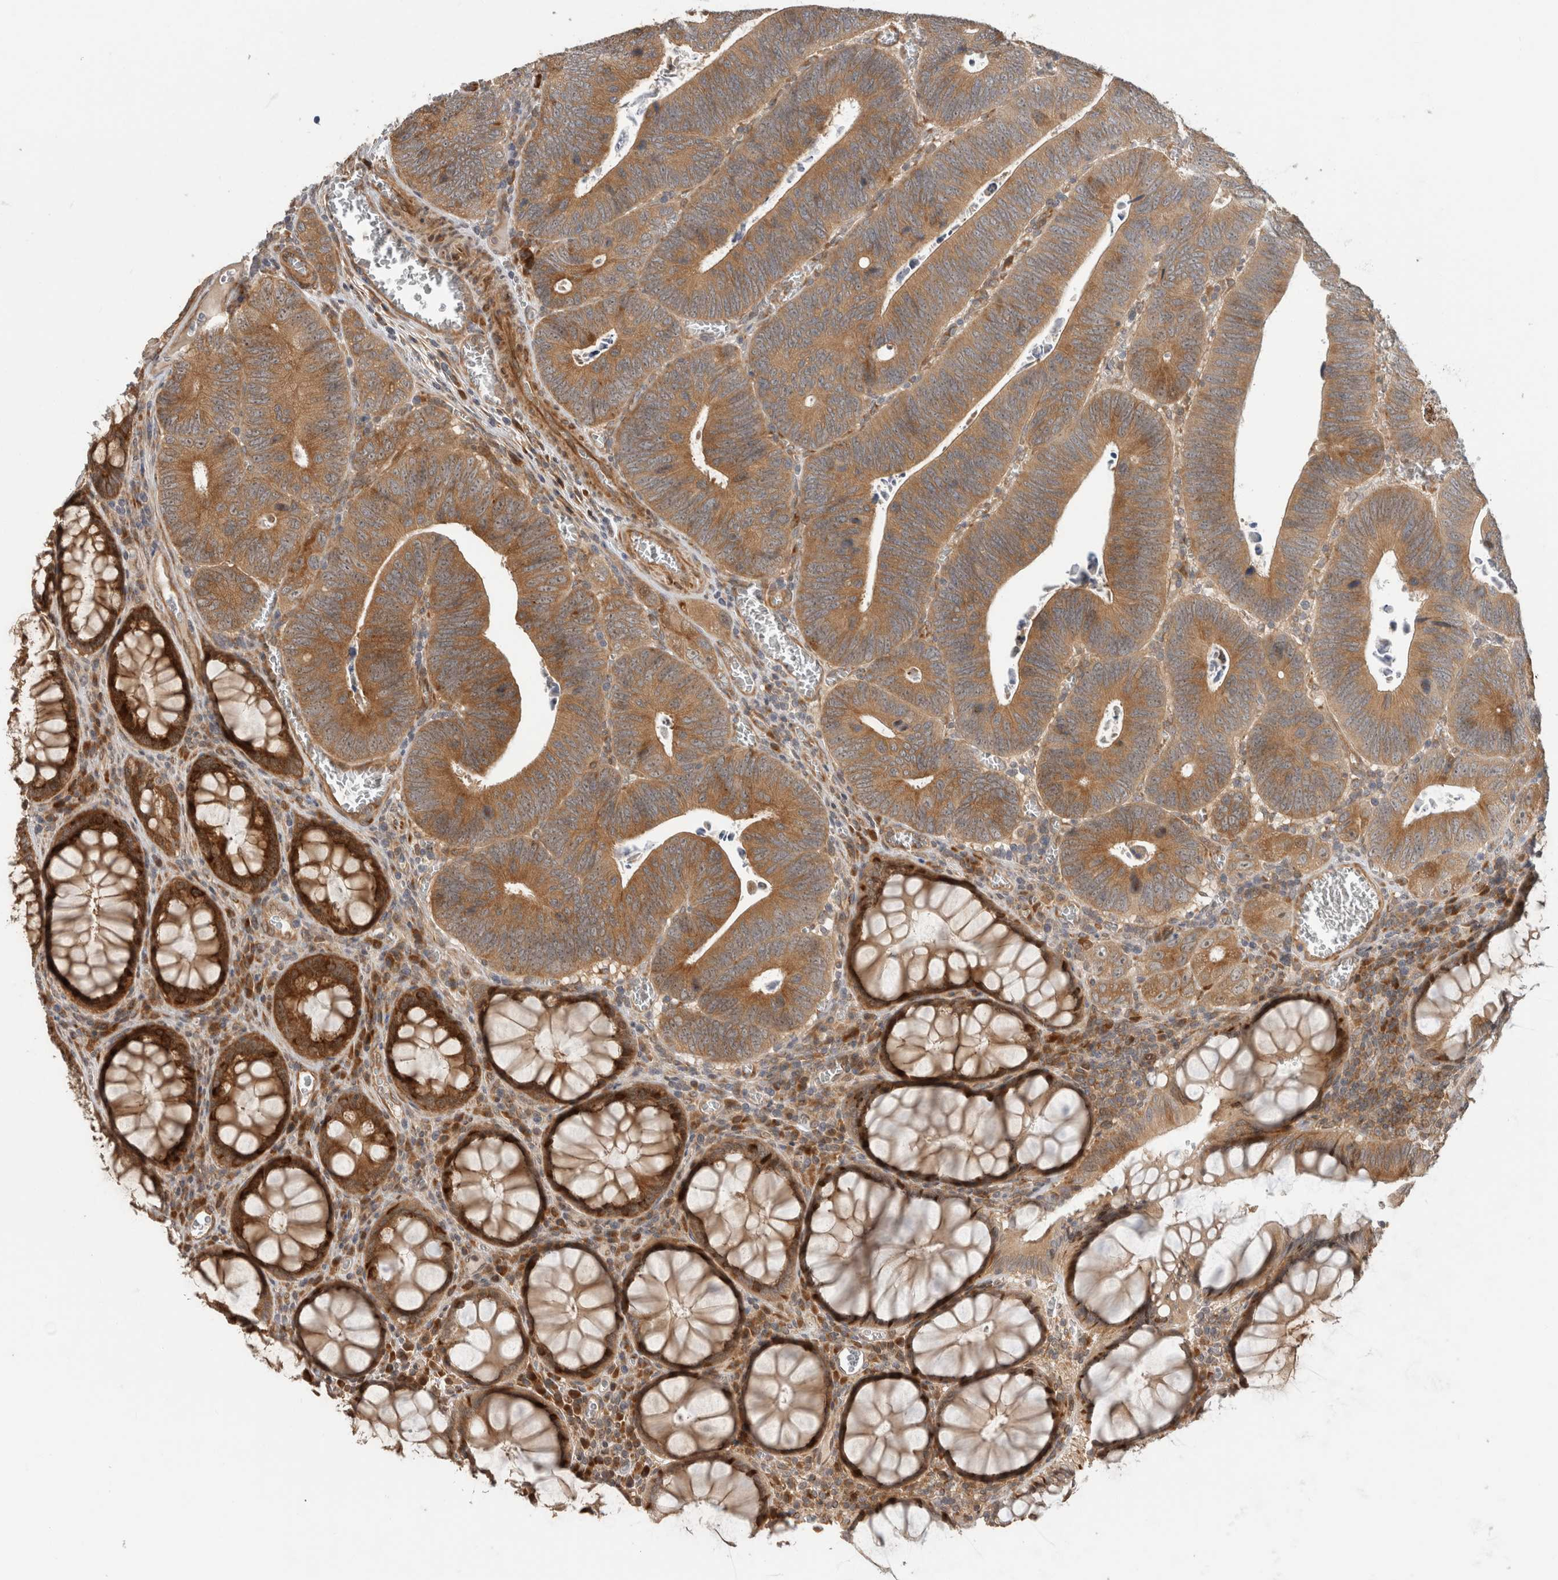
{"staining": {"intensity": "moderate", "quantity": ">75%", "location": "cytoplasmic/membranous"}, "tissue": "colorectal cancer", "cell_type": "Tumor cells", "image_type": "cancer", "snomed": [{"axis": "morphology", "description": "Inflammation, NOS"}, {"axis": "morphology", "description": "Adenocarcinoma, NOS"}, {"axis": "topography", "description": "Colon"}], "caption": "Immunohistochemistry of colorectal adenocarcinoma displays medium levels of moderate cytoplasmic/membranous positivity in approximately >75% of tumor cells.", "gene": "PCDHB15", "patient": {"sex": "male", "age": 72}}